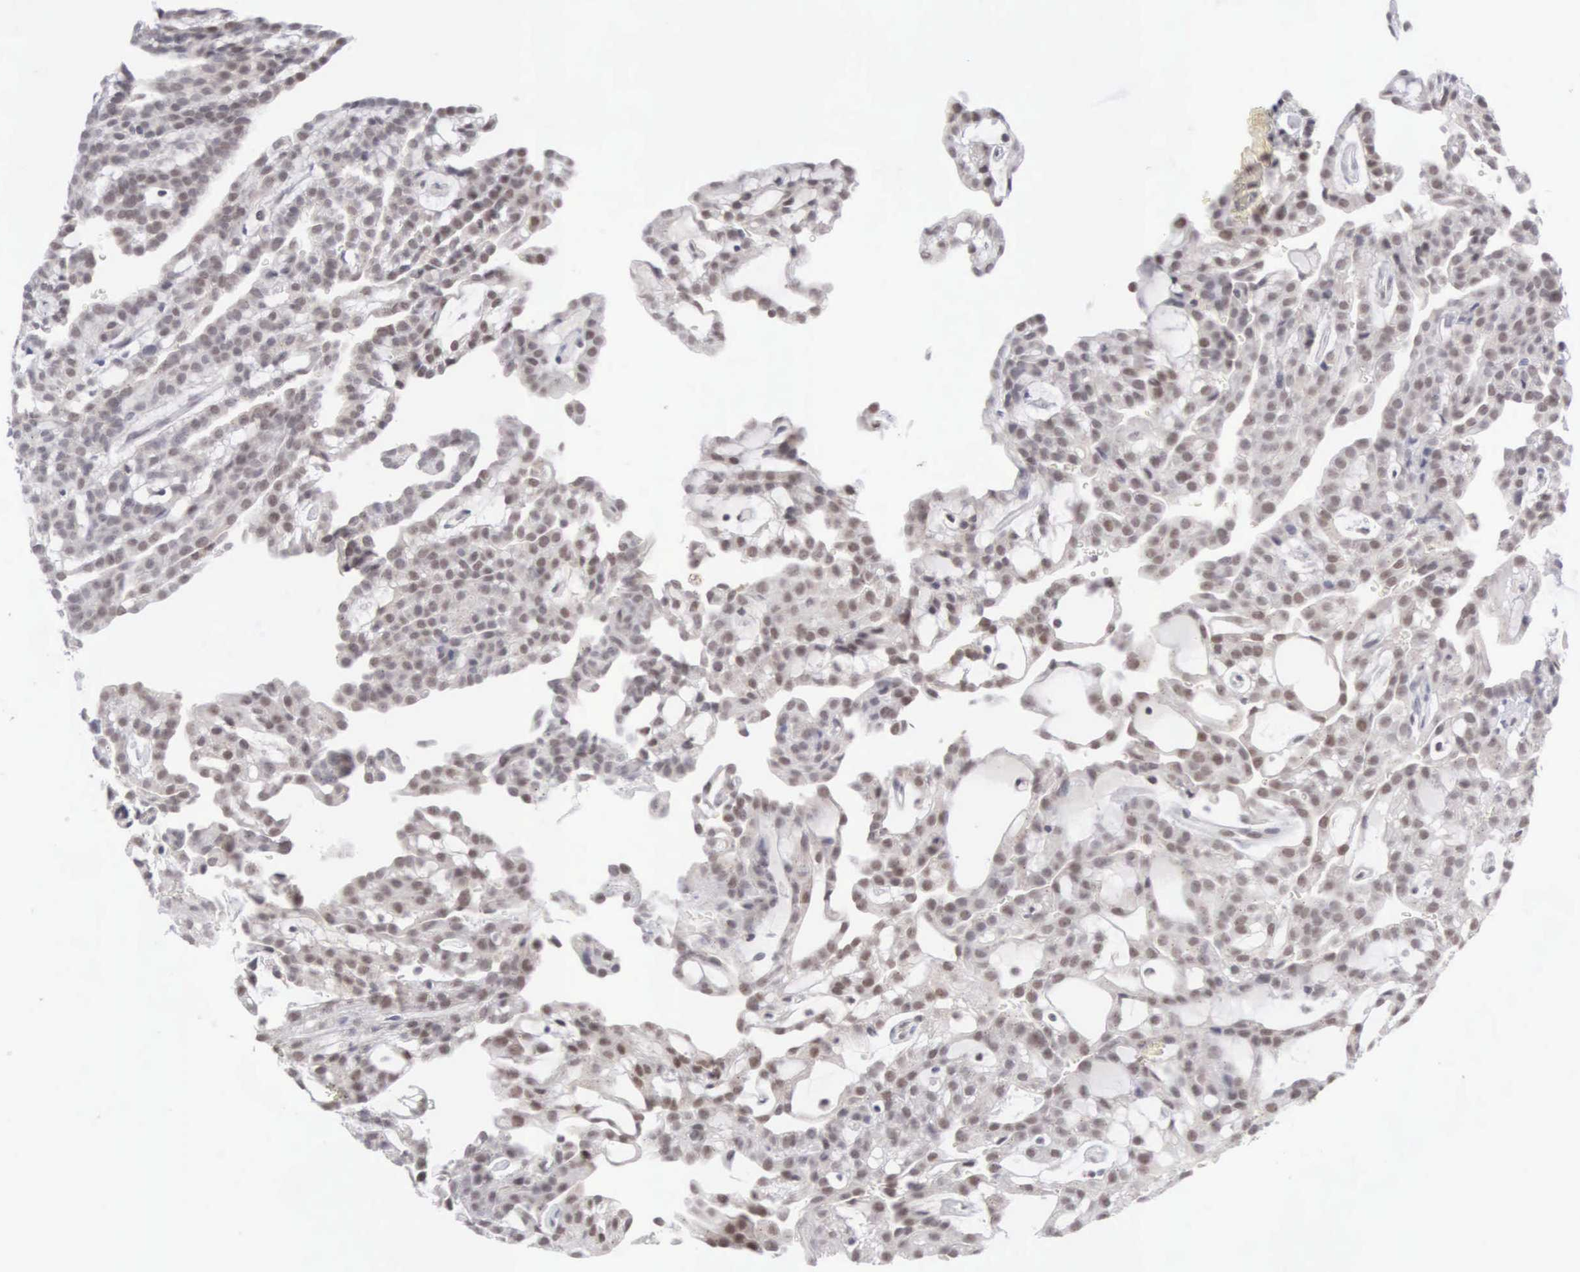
{"staining": {"intensity": "moderate", "quantity": "25%-75%", "location": "nuclear"}, "tissue": "renal cancer", "cell_type": "Tumor cells", "image_type": "cancer", "snomed": [{"axis": "morphology", "description": "Adenocarcinoma, NOS"}, {"axis": "topography", "description": "Kidney"}], "caption": "The micrograph exhibits a brown stain indicating the presence of a protein in the nuclear of tumor cells in renal adenocarcinoma.", "gene": "MNAT1", "patient": {"sex": "male", "age": 63}}